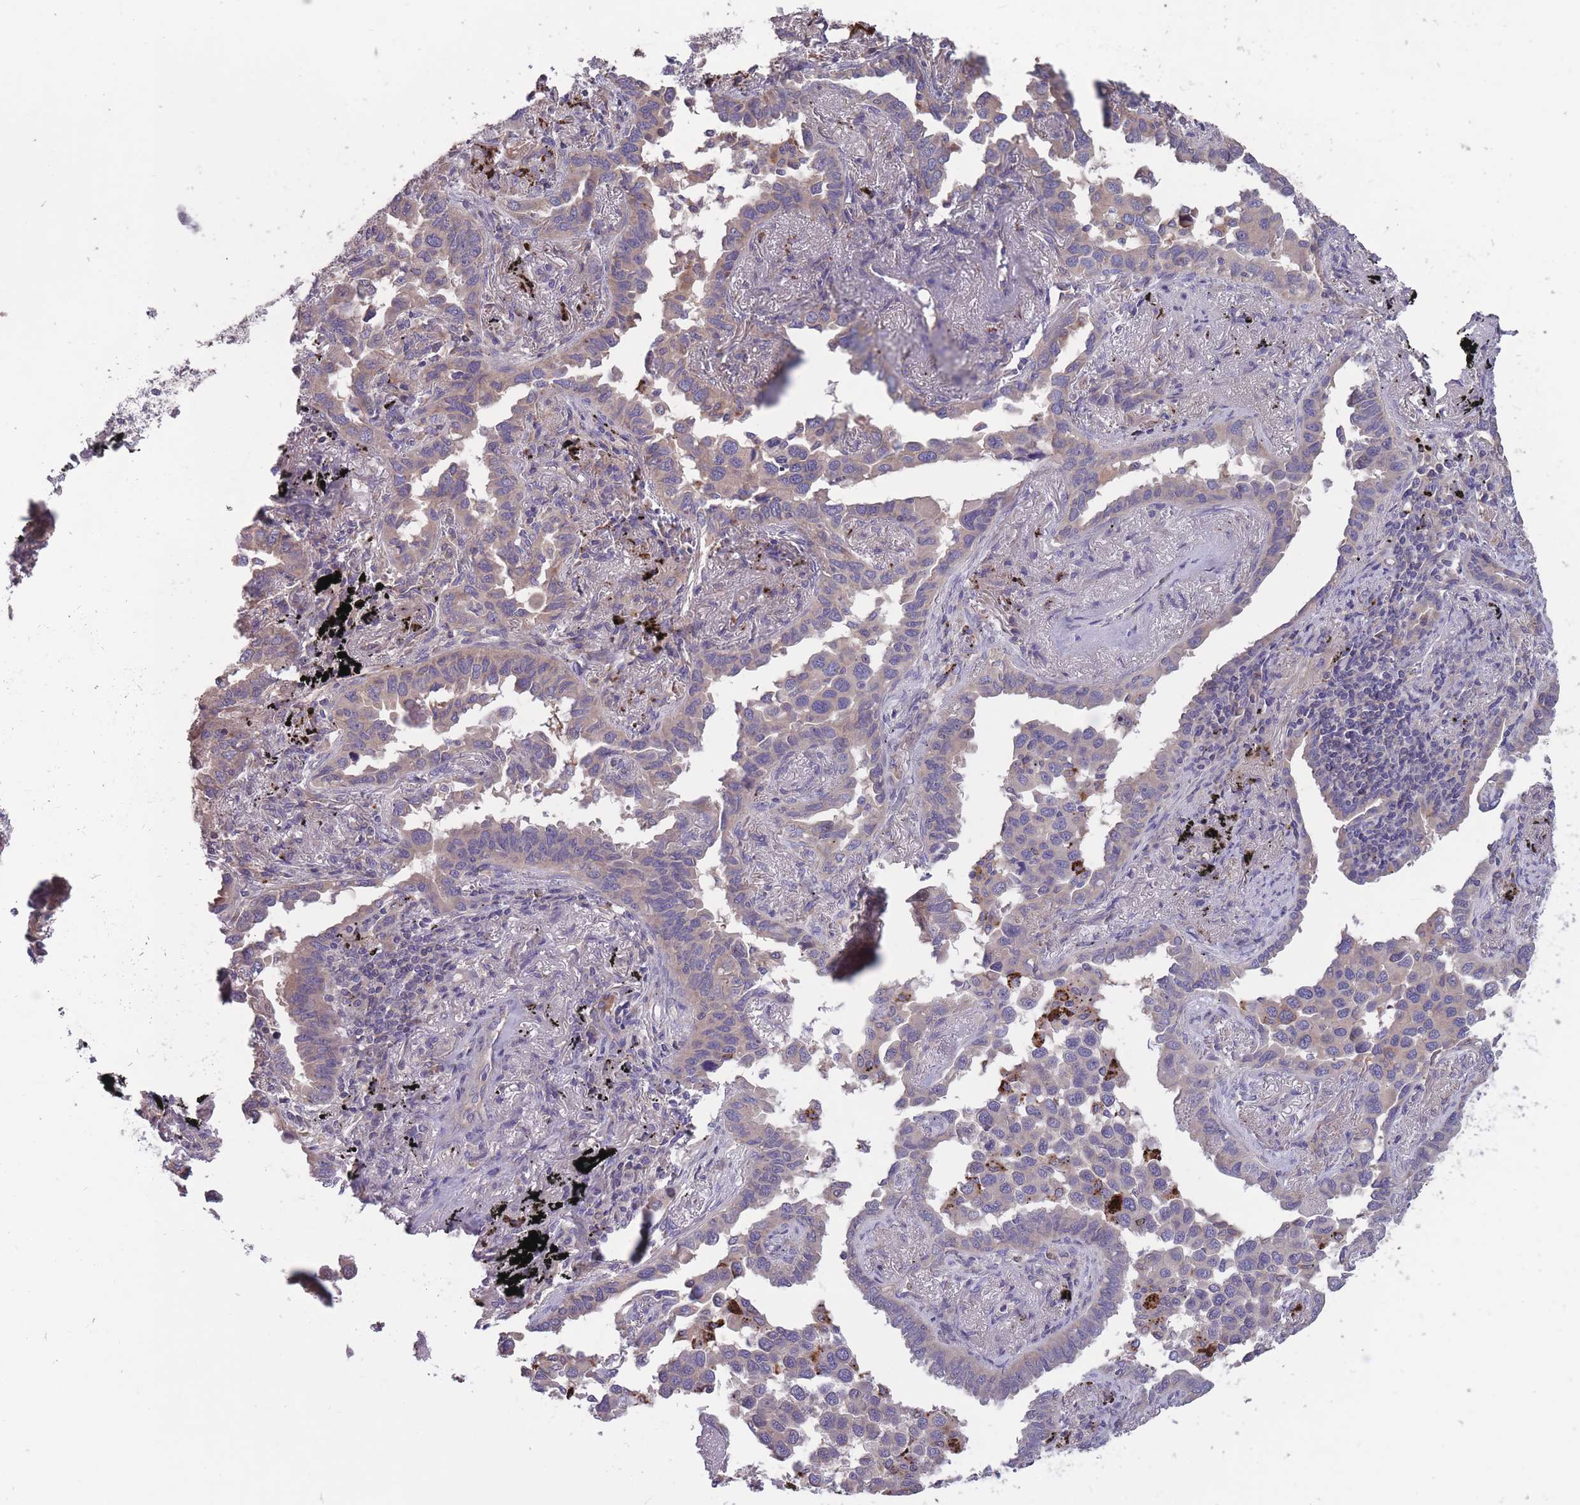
{"staining": {"intensity": "weak", "quantity": "25%-75%", "location": "cytoplasmic/membranous"}, "tissue": "lung cancer", "cell_type": "Tumor cells", "image_type": "cancer", "snomed": [{"axis": "morphology", "description": "Adenocarcinoma, NOS"}, {"axis": "topography", "description": "Lung"}], "caption": "A brown stain shows weak cytoplasmic/membranous staining of a protein in human lung cancer (adenocarcinoma) tumor cells. (Stains: DAB (3,3'-diaminobenzidine) in brown, nuclei in blue, Microscopy: brightfield microscopy at high magnification).", "gene": "ITPKC", "patient": {"sex": "male", "age": 67}}